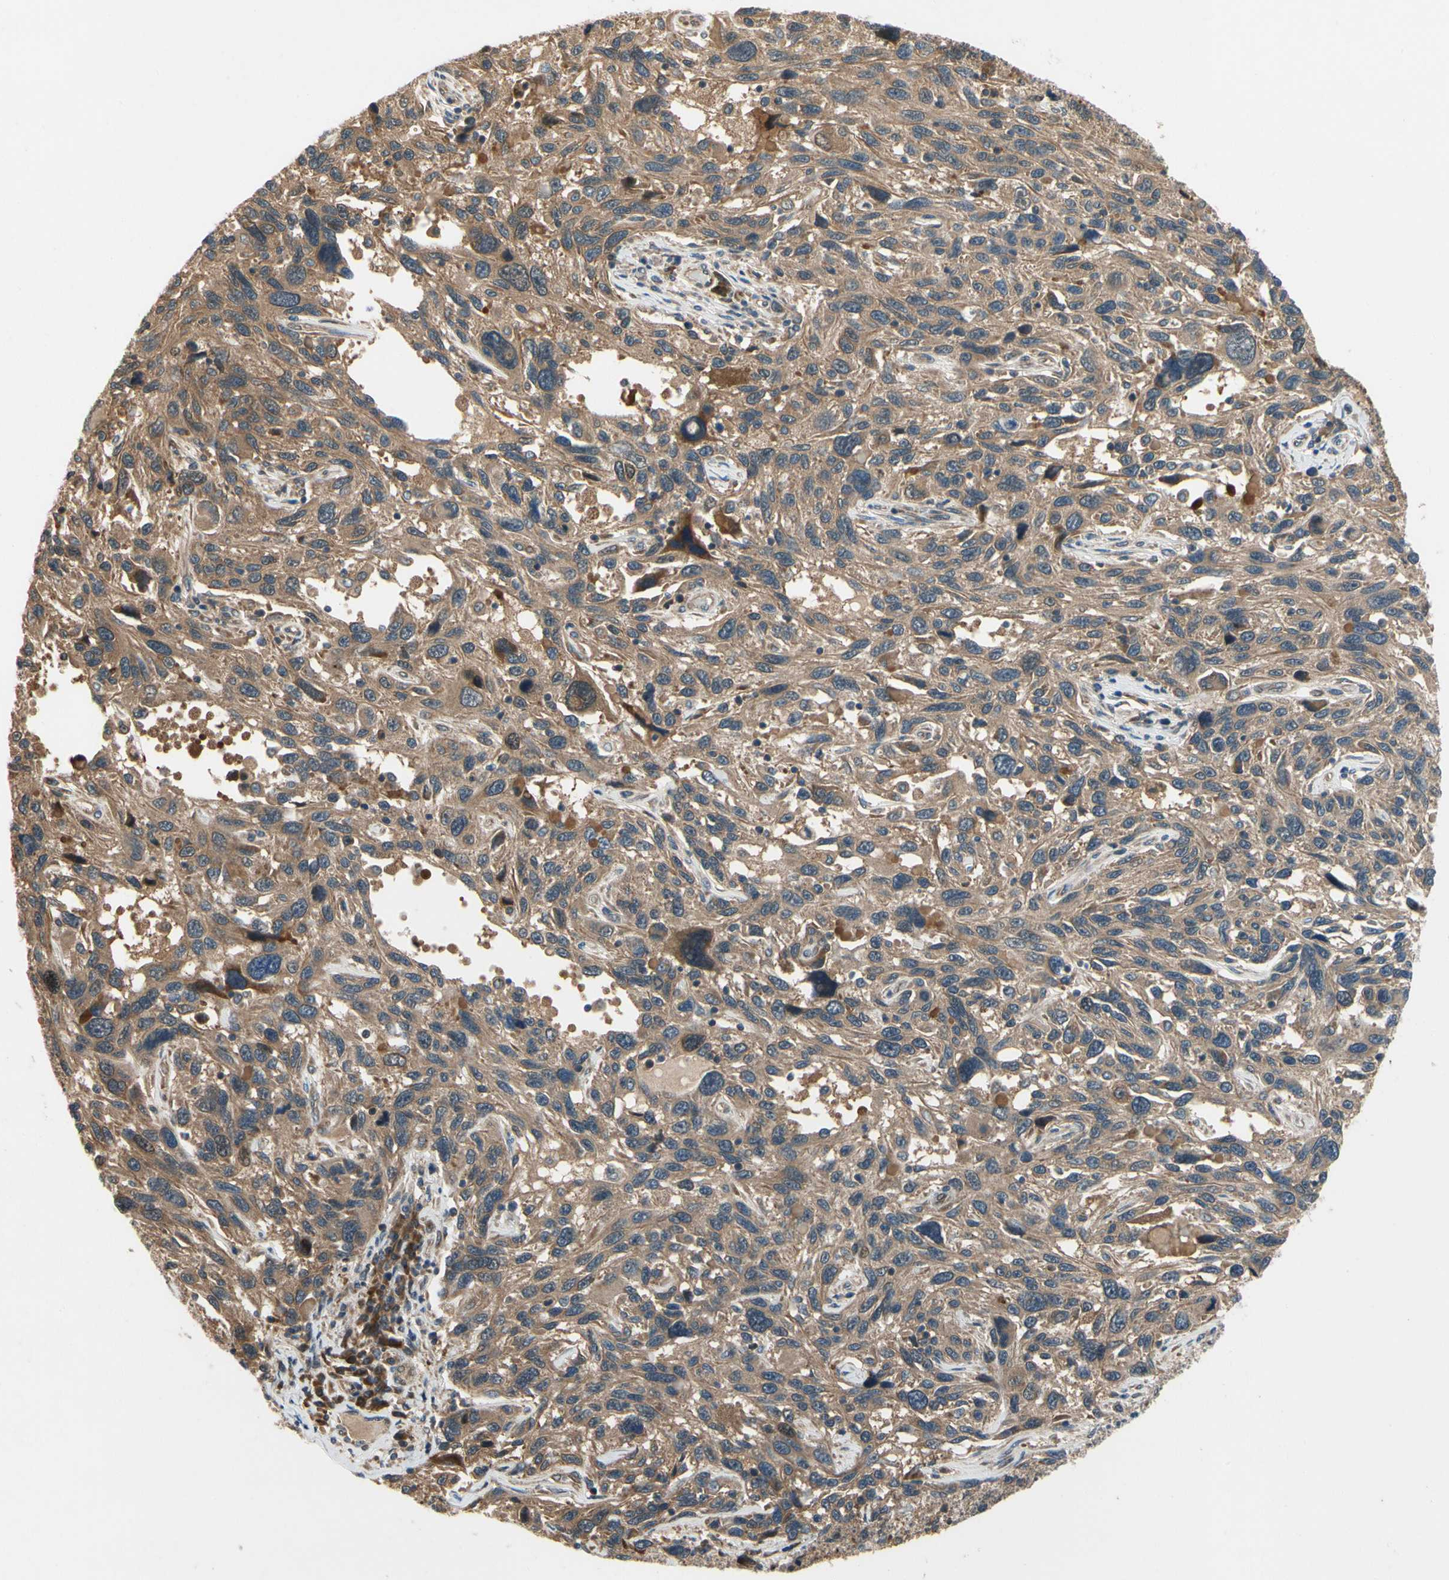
{"staining": {"intensity": "moderate", "quantity": ">75%", "location": "cytoplasmic/membranous"}, "tissue": "melanoma", "cell_type": "Tumor cells", "image_type": "cancer", "snomed": [{"axis": "morphology", "description": "Malignant melanoma, NOS"}, {"axis": "topography", "description": "Skin"}], "caption": "Brown immunohistochemical staining in melanoma shows moderate cytoplasmic/membranous positivity in about >75% of tumor cells.", "gene": "TDRP", "patient": {"sex": "male", "age": 53}}